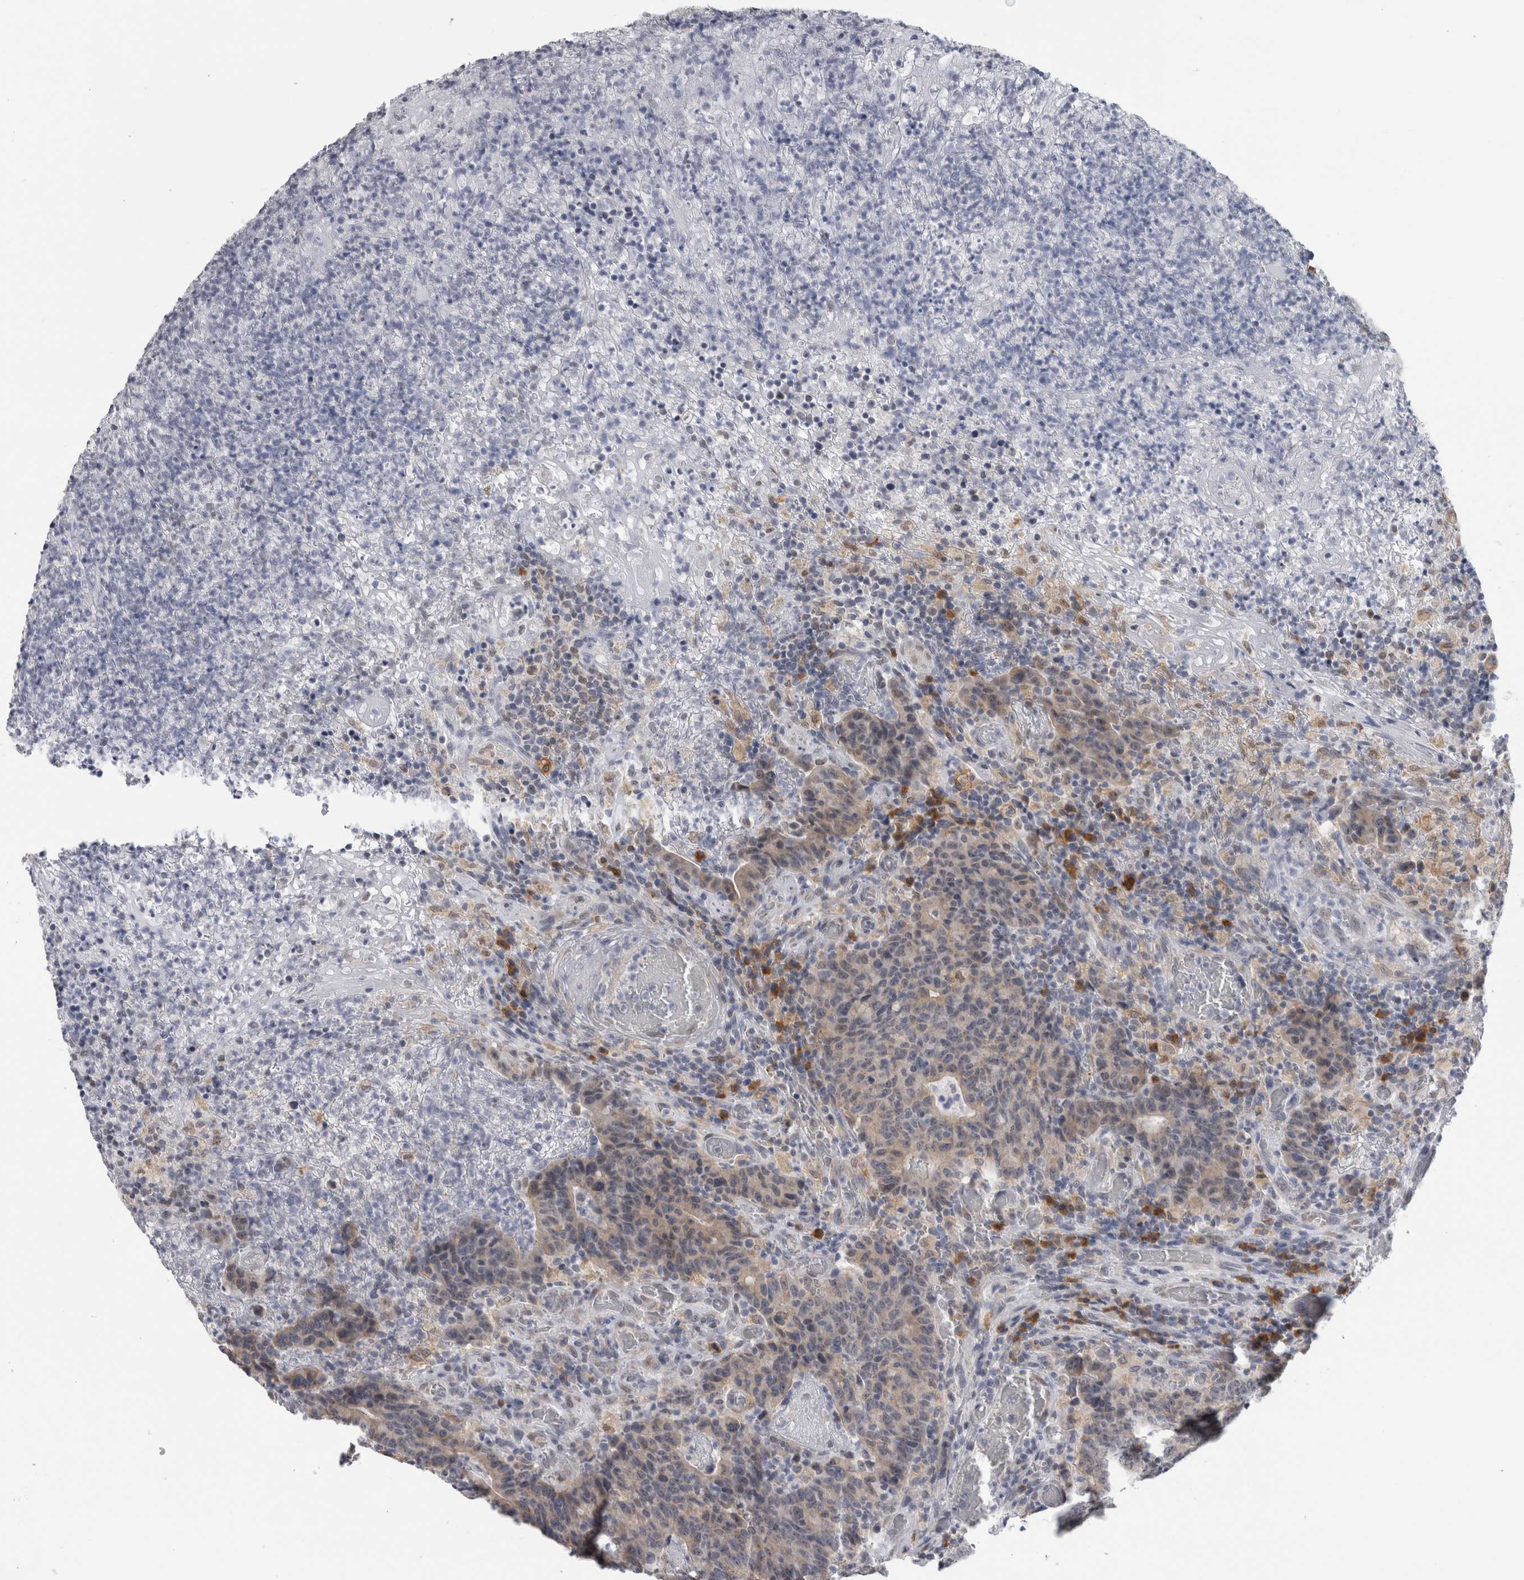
{"staining": {"intensity": "weak", "quantity": "25%-75%", "location": "cytoplasmic/membranous"}, "tissue": "colorectal cancer", "cell_type": "Tumor cells", "image_type": "cancer", "snomed": [{"axis": "morphology", "description": "Adenocarcinoma, NOS"}, {"axis": "topography", "description": "Colon"}], "caption": "A brown stain highlights weak cytoplasmic/membranous positivity of a protein in human colorectal adenocarcinoma tumor cells. The staining was performed using DAB (3,3'-diaminobenzidine), with brown indicating positive protein expression. Nuclei are stained blue with hematoxylin.", "gene": "TMEM242", "patient": {"sex": "female", "age": 75}}